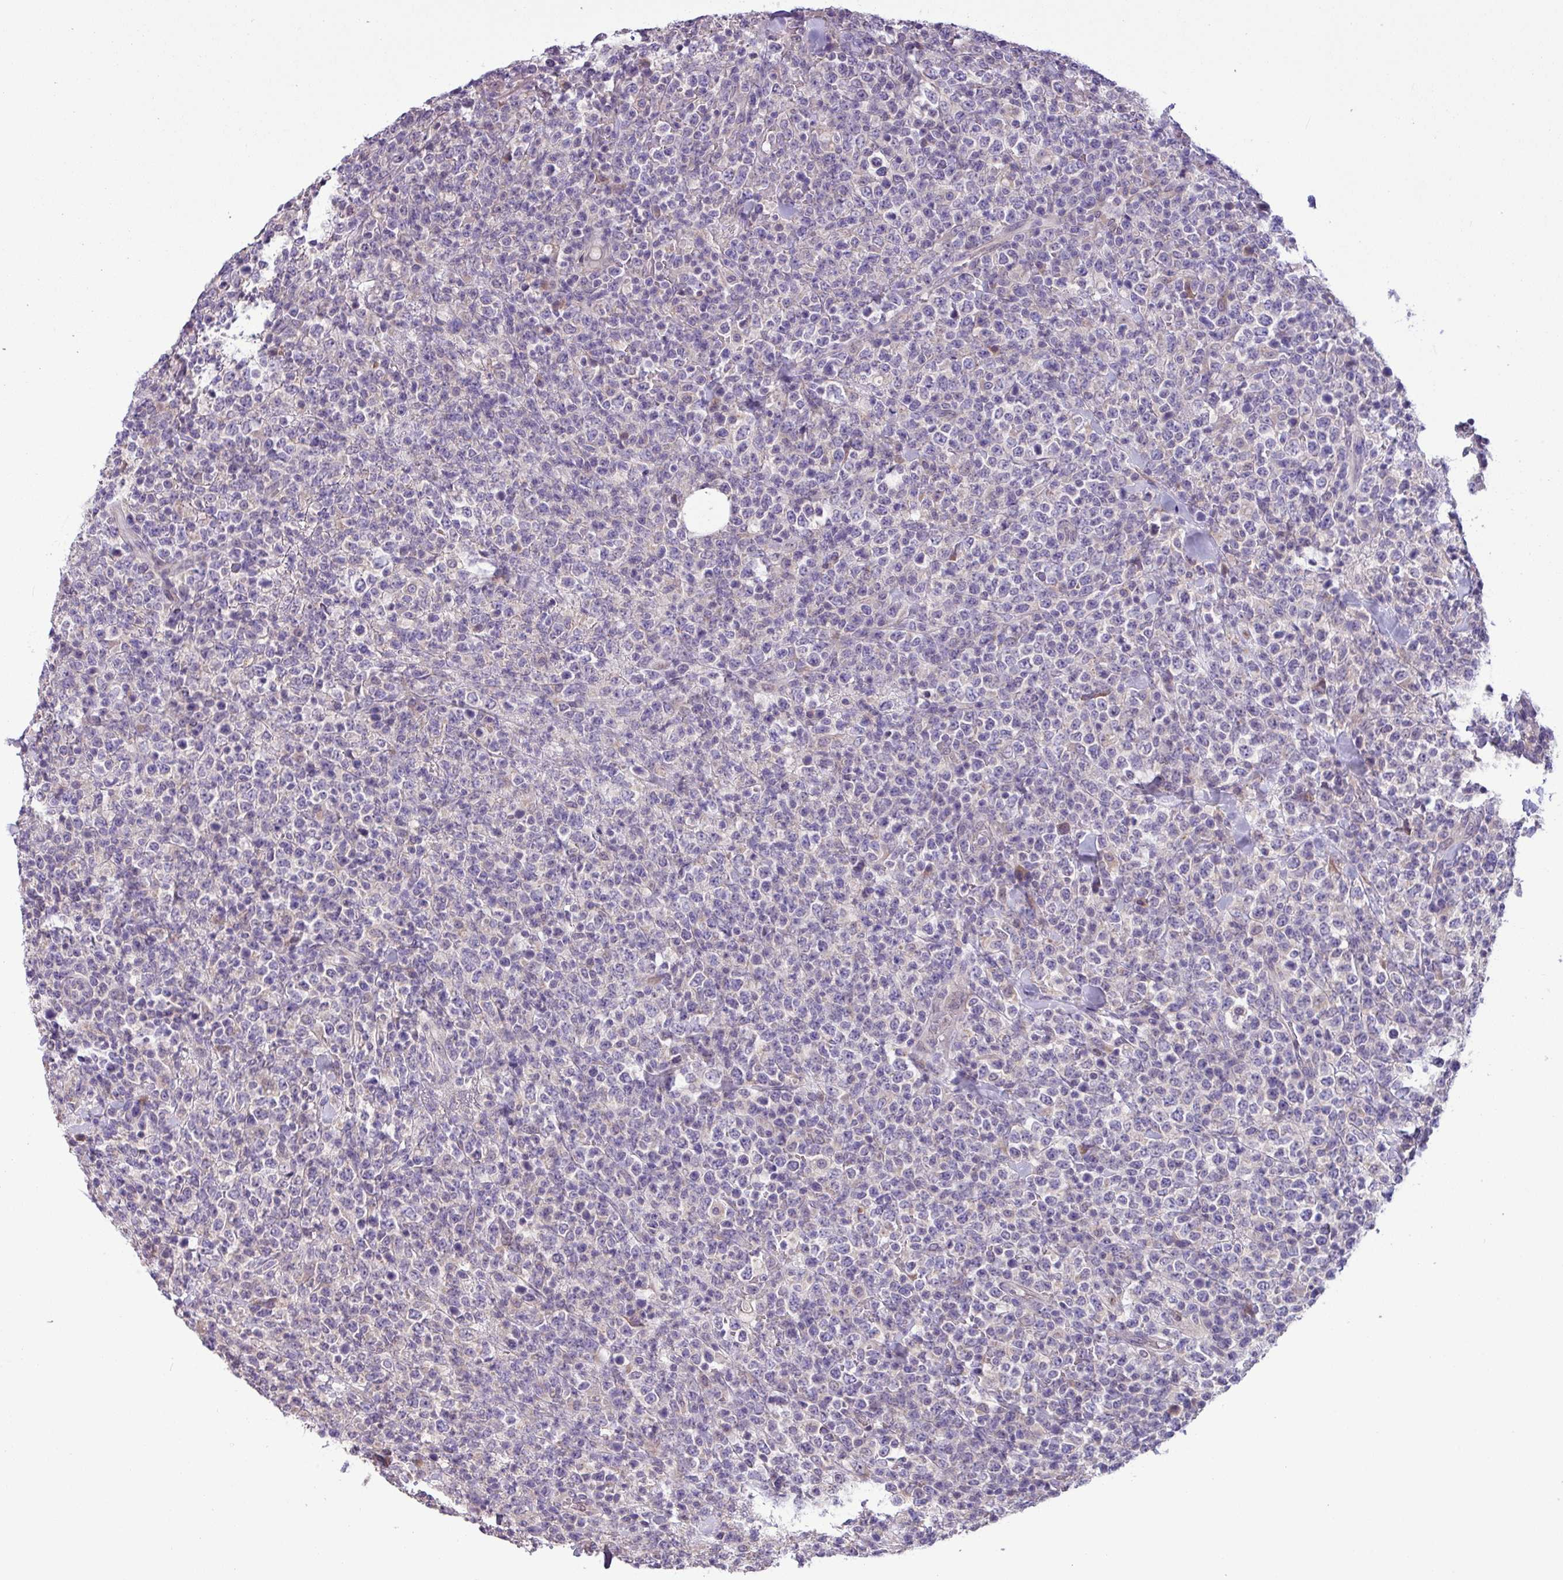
{"staining": {"intensity": "negative", "quantity": "none", "location": "none"}, "tissue": "lymphoma", "cell_type": "Tumor cells", "image_type": "cancer", "snomed": [{"axis": "morphology", "description": "Malignant lymphoma, non-Hodgkin's type, High grade"}, {"axis": "topography", "description": "Colon"}], "caption": "Histopathology image shows no significant protein expression in tumor cells of lymphoma.", "gene": "C20orf27", "patient": {"sex": "female", "age": 53}}